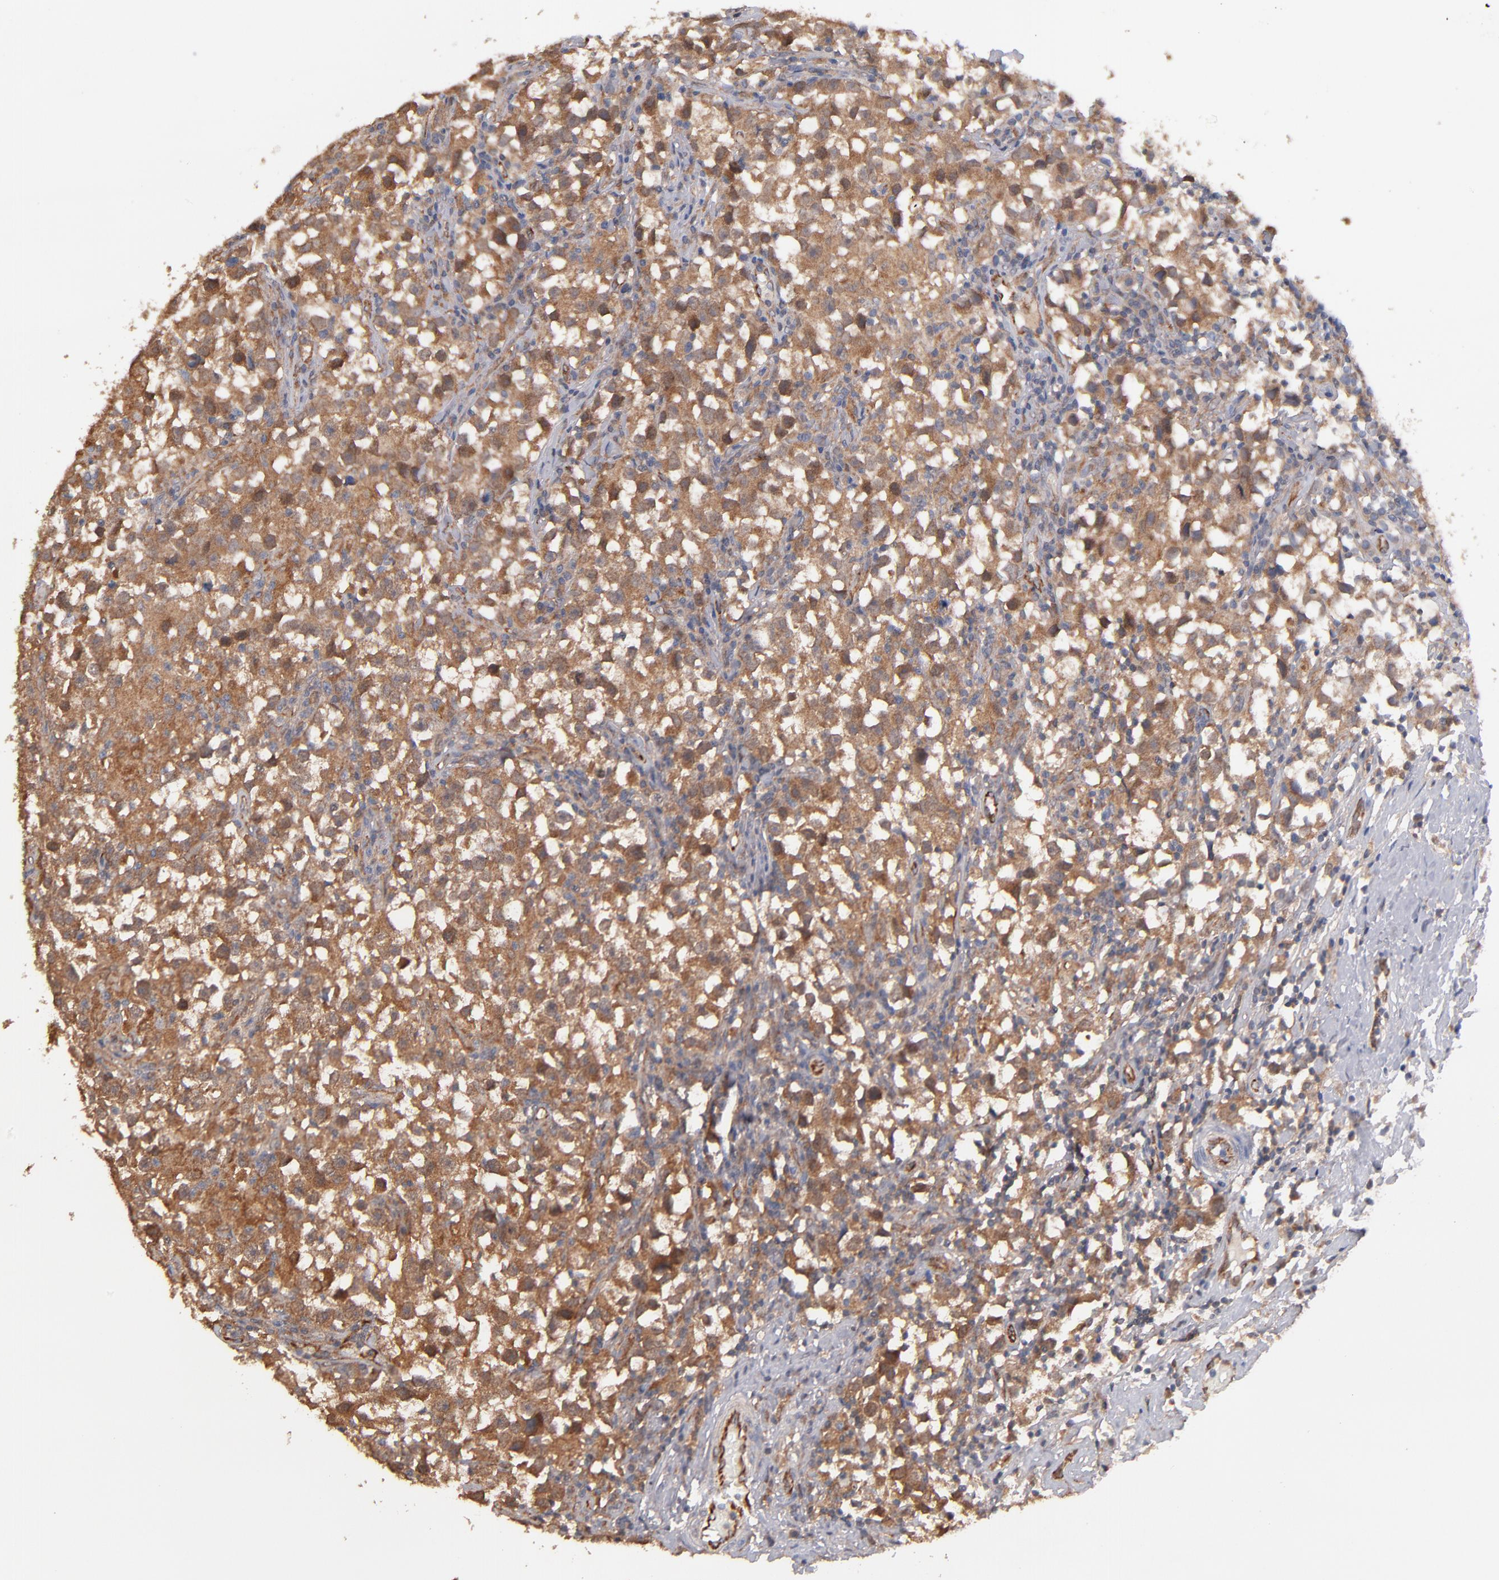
{"staining": {"intensity": "strong", "quantity": "25%-75%", "location": "cytoplasmic/membranous"}, "tissue": "testis cancer", "cell_type": "Tumor cells", "image_type": "cancer", "snomed": [{"axis": "morphology", "description": "Seminoma, NOS"}, {"axis": "topography", "description": "Testis"}], "caption": "The immunohistochemical stain highlights strong cytoplasmic/membranous expression in tumor cells of testis cancer (seminoma) tissue. (Brightfield microscopy of DAB IHC at high magnification).", "gene": "GMFG", "patient": {"sex": "male", "age": 33}}